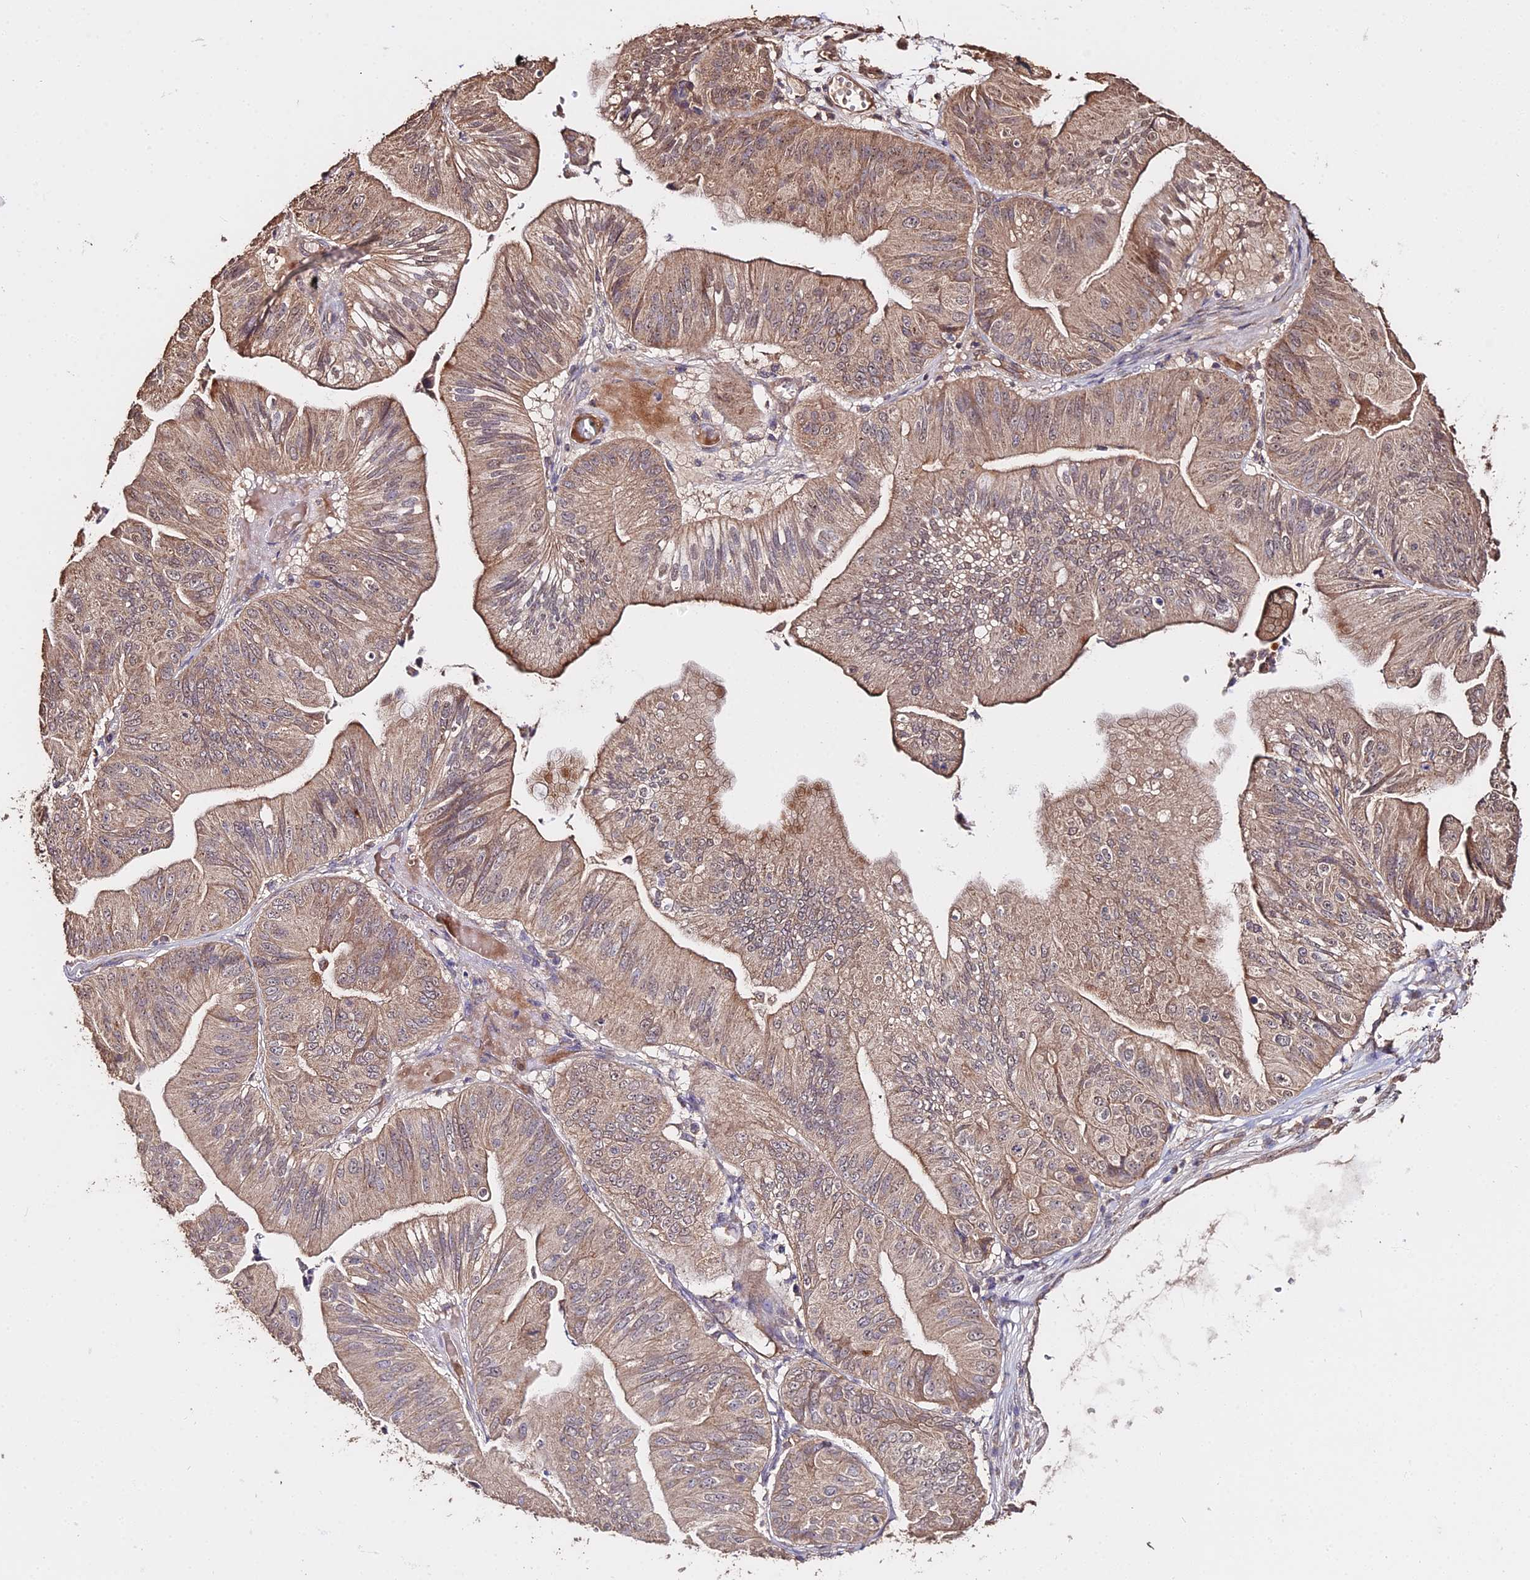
{"staining": {"intensity": "moderate", "quantity": ">75%", "location": "cytoplasmic/membranous,nuclear"}, "tissue": "ovarian cancer", "cell_type": "Tumor cells", "image_type": "cancer", "snomed": [{"axis": "morphology", "description": "Cystadenocarcinoma, mucinous, NOS"}, {"axis": "topography", "description": "Ovary"}], "caption": "Immunohistochemistry (DAB) staining of human ovarian cancer (mucinous cystadenocarcinoma) displays moderate cytoplasmic/membranous and nuclear protein positivity in approximately >75% of tumor cells.", "gene": "METTL13", "patient": {"sex": "female", "age": 61}}